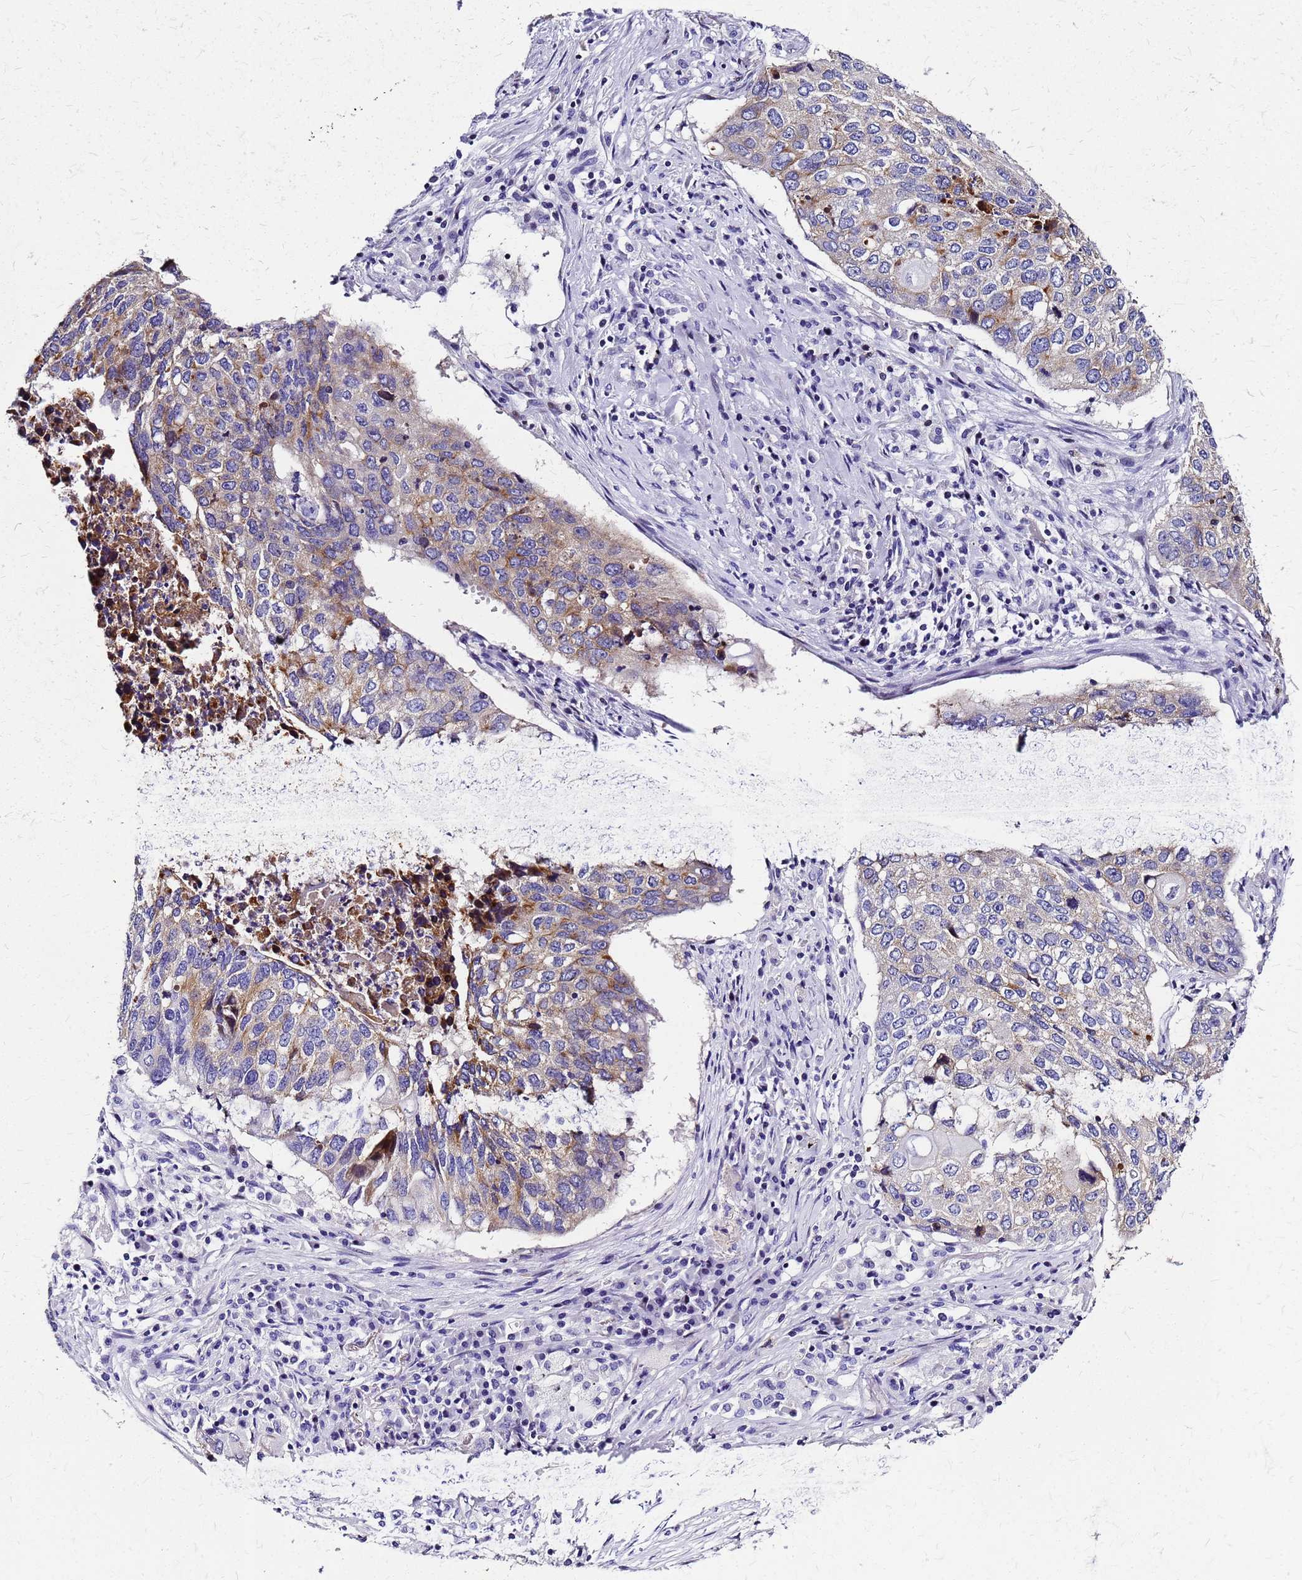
{"staining": {"intensity": "moderate", "quantity": "<25%", "location": "cytoplasmic/membranous"}, "tissue": "lung cancer", "cell_type": "Tumor cells", "image_type": "cancer", "snomed": [{"axis": "morphology", "description": "Squamous cell carcinoma, NOS"}, {"axis": "topography", "description": "Lung"}], "caption": "Lung cancer was stained to show a protein in brown. There is low levels of moderate cytoplasmic/membranous staining in approximately <25% of tumor cells. The protein is shown in brown color, while the nuclei are stained blue.", "gene": "SMIM21", "patient": {"sex": "female", "age": 63}}